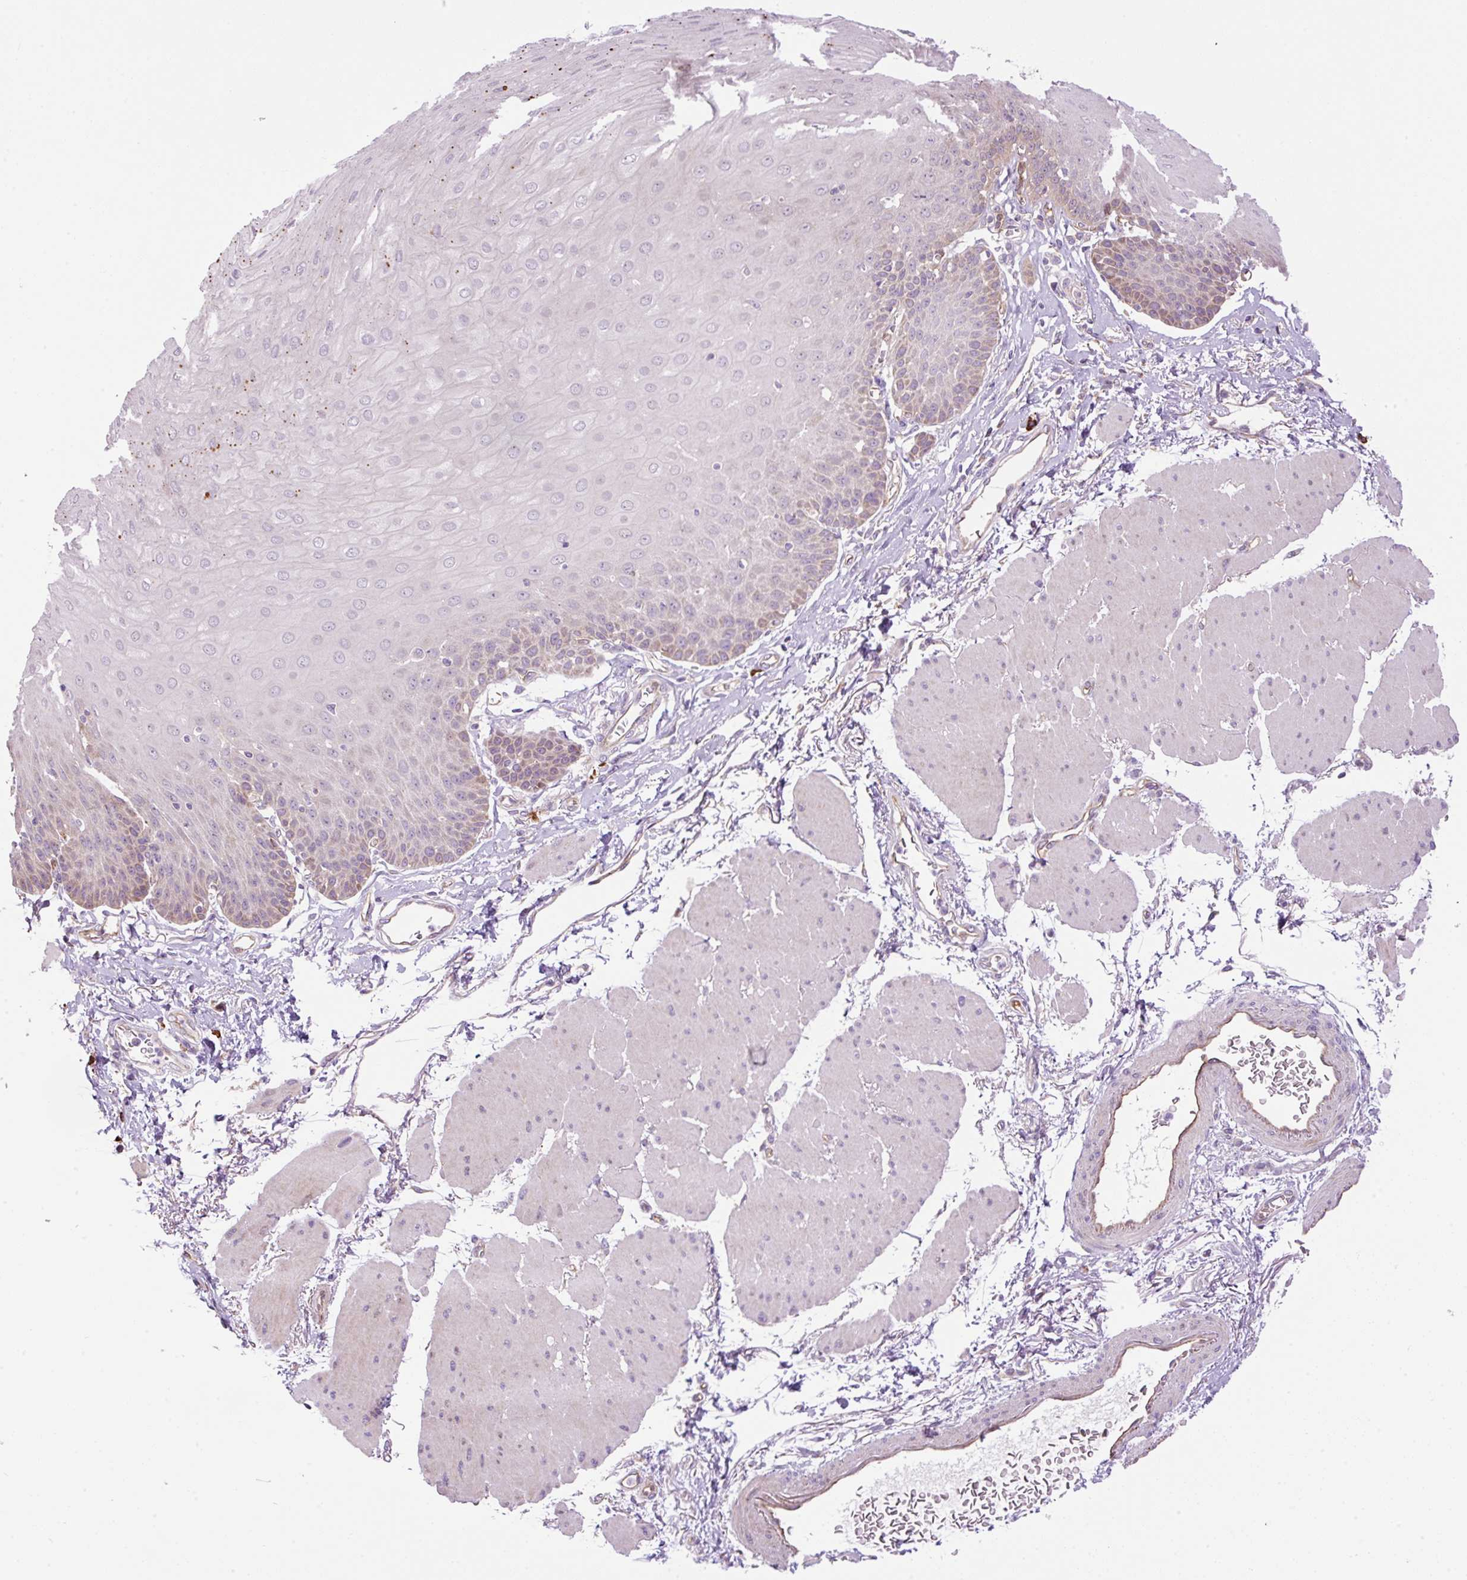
{"staining": {"intensity": "weak", "quantity": "<25%", "location": "cytoplasmic/membranous"}, "tissue": "esophagus", "cell_type": "Squamous epithelial cells", "image_type": "normal", "snomed": [{"axis": "morphology", "description": "Normal tissue, NOS"}, {"axis": "topography", "description": "Esophagus"}], "caption": "Immunohistochemistry micrograph of unremarkable esophagus stained for a protein (brown), which exhibits no staining in squamous epithelial cells.", "gene": "PPME1", "patient": {"sex": "female", "age": 81}}